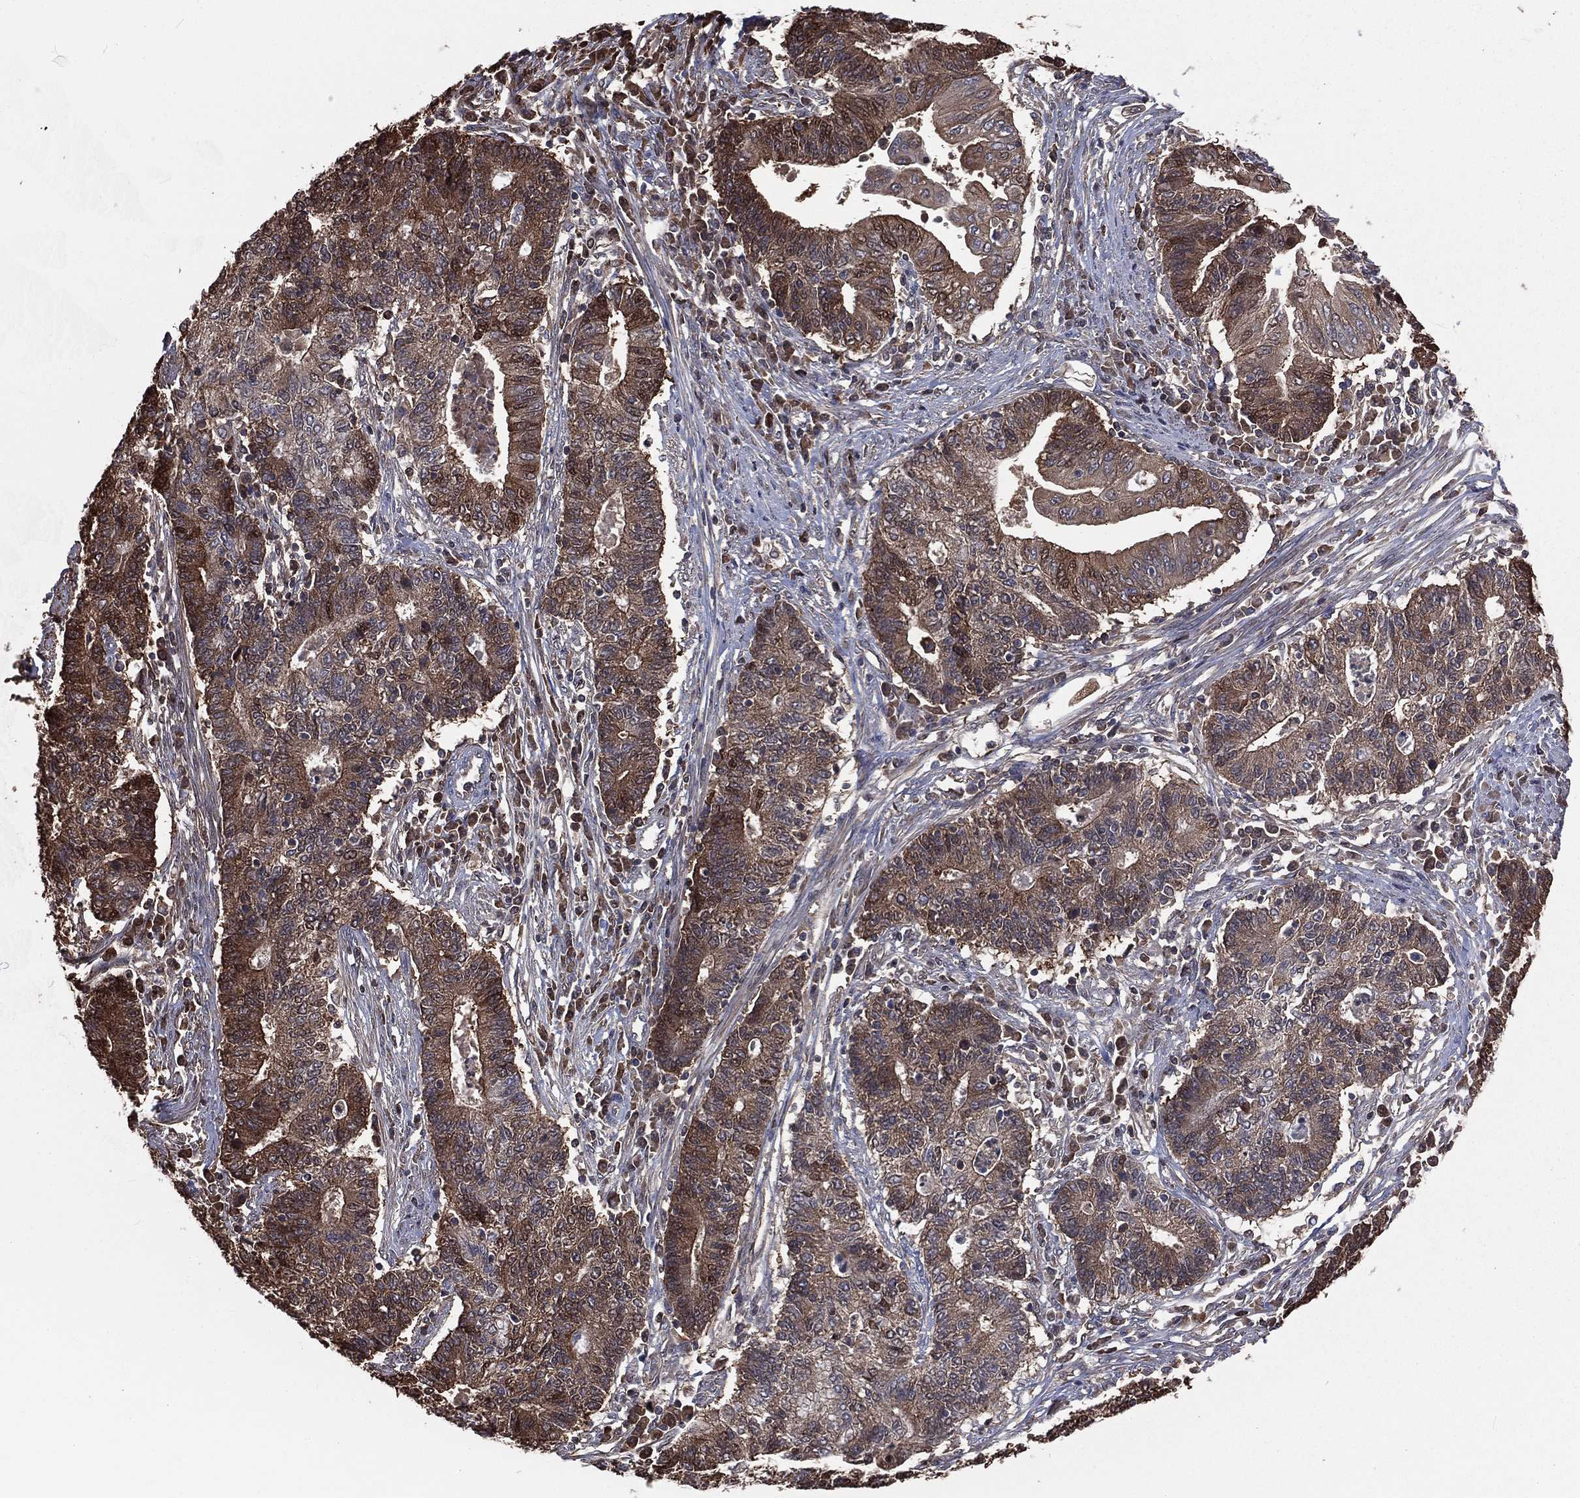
{"staining": {"intensity": "moderate", "quantity": ">75%", "location": "cytoplasmic/membranous"}, "tissue": "endometrial cancer", "cell_type": "Tumor cells", "image_type": "cancer", "snomed": [{"axis": "morphology", "description": "Adenocarcinoma, NOS"}, {"axis": "topography", "description": "Uterus"}, {"axis": "topography", "description": "Endometrium"}], "caption": "Moderate cytoplasmic/membranous positivity is present in approximately >75% of tumor cells in endometrial cancer. Ihc stains the protein of interest in brown and the nuclei are stained blue.", "gene": "TBC1D2", "patient": {"sex": "female", "age": 54}}